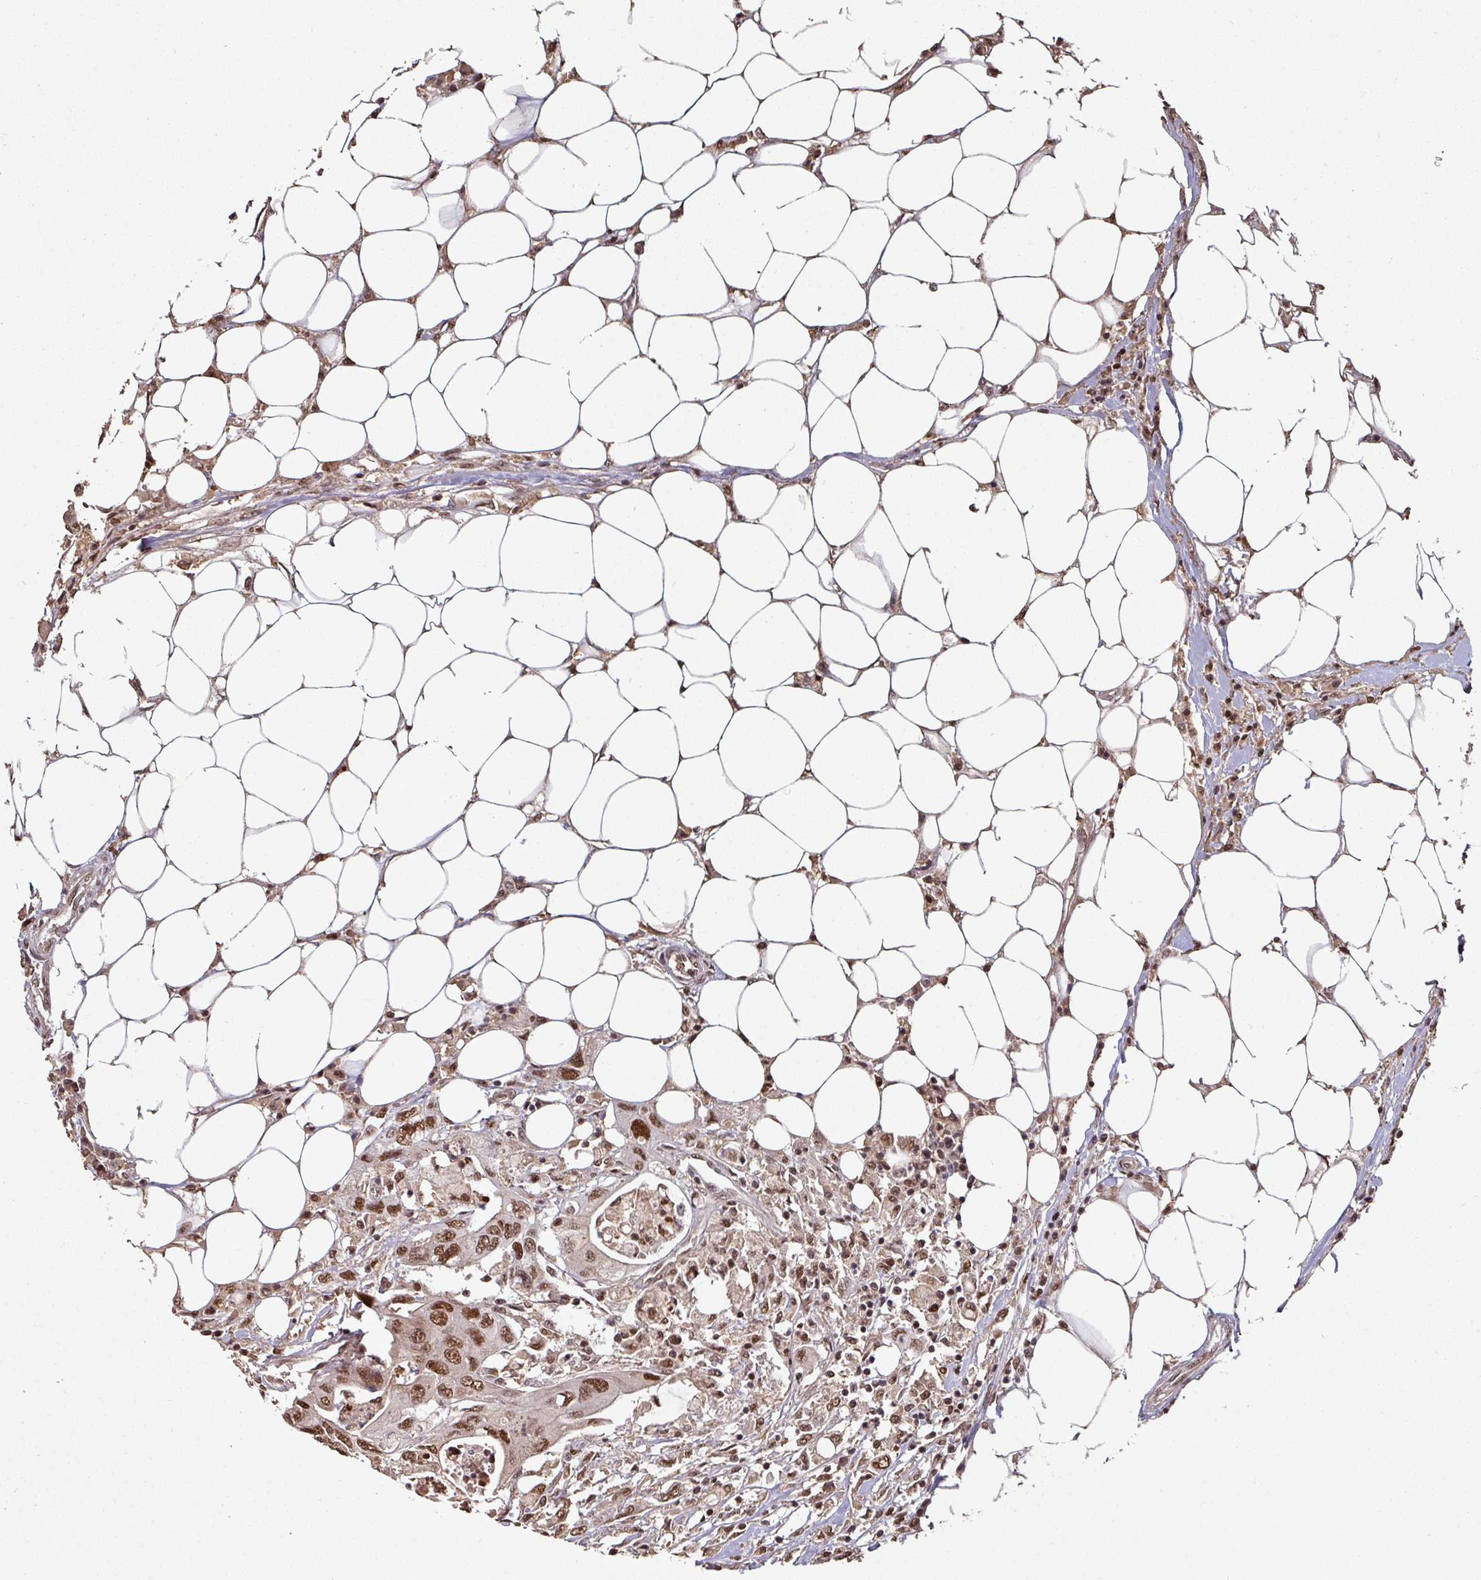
{"staining": {"intensity": "moderate", "quantity": ">75%", "location": "nuclear"}, "tissue": "colorectal cancer", "cell_type": "Tumor cells", "image_type": "cancer", "snomed": [{"axis": "morphology", "description": "Adenocarcinoma, NOS"}, {"axis": "topography", "description": "Colon"}], "caption": "Moderate nuclear staining for a protein is present in about >75% of tumor cells of colorectal cancer (adenocarcinoma) using IHC.", "gene": "POLD1", "patient": {"sex": "male", "age": 71}}